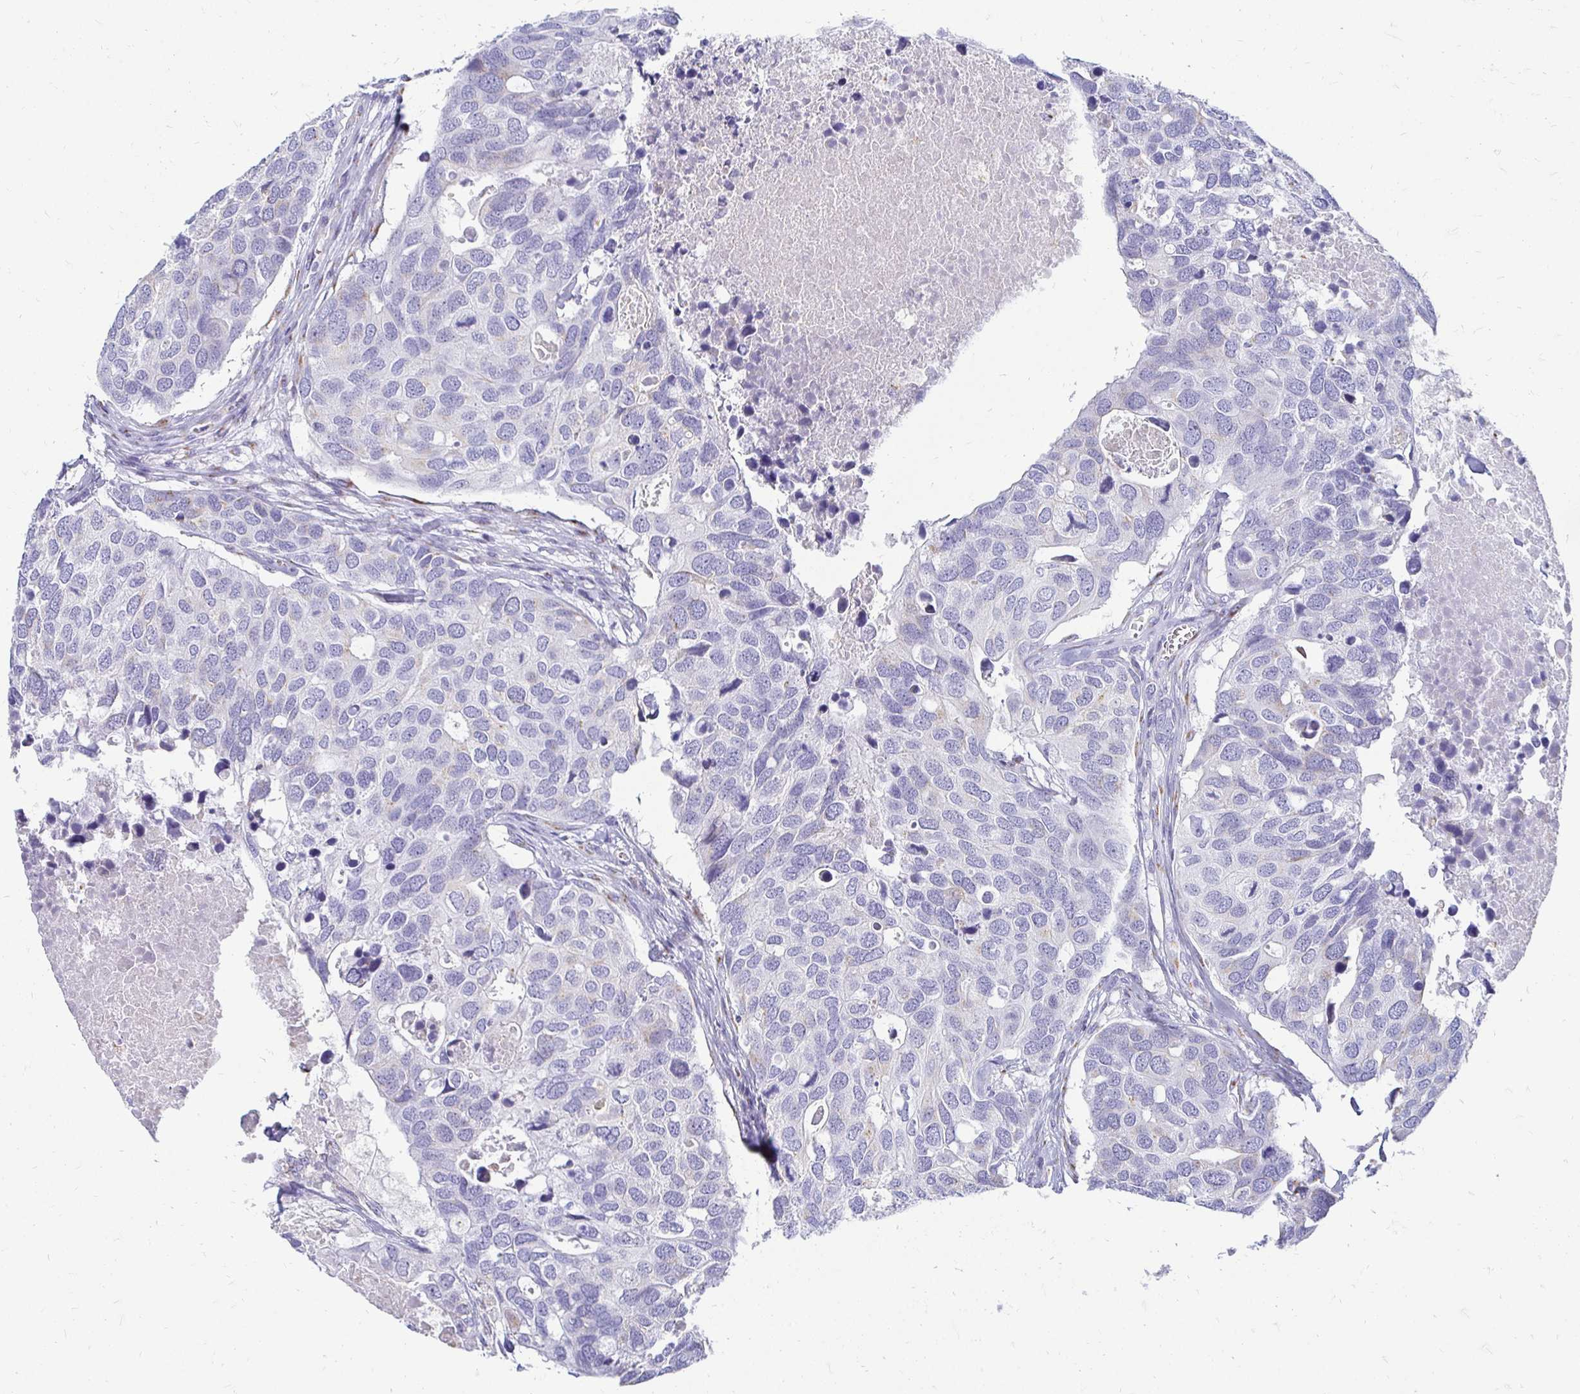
{"staining": {"intensity": "negative", "quantity": "none", "location": "none"}, "tissue": "breast cancer", "cell_type": "Tumor cells", "image_type": "cancer", "snomed": [{"axis": "morphology", "description": "Duct carcinoma"}, {"axis": "topography", "description": "Breast"}], "caption": "Breast cancer (intraductal carcinoma) was stained to show a protein in brown. There is no significant staining in tumor cells.", "gene": "PAGE4", "patient": {"sex": "female", "age": 83}}